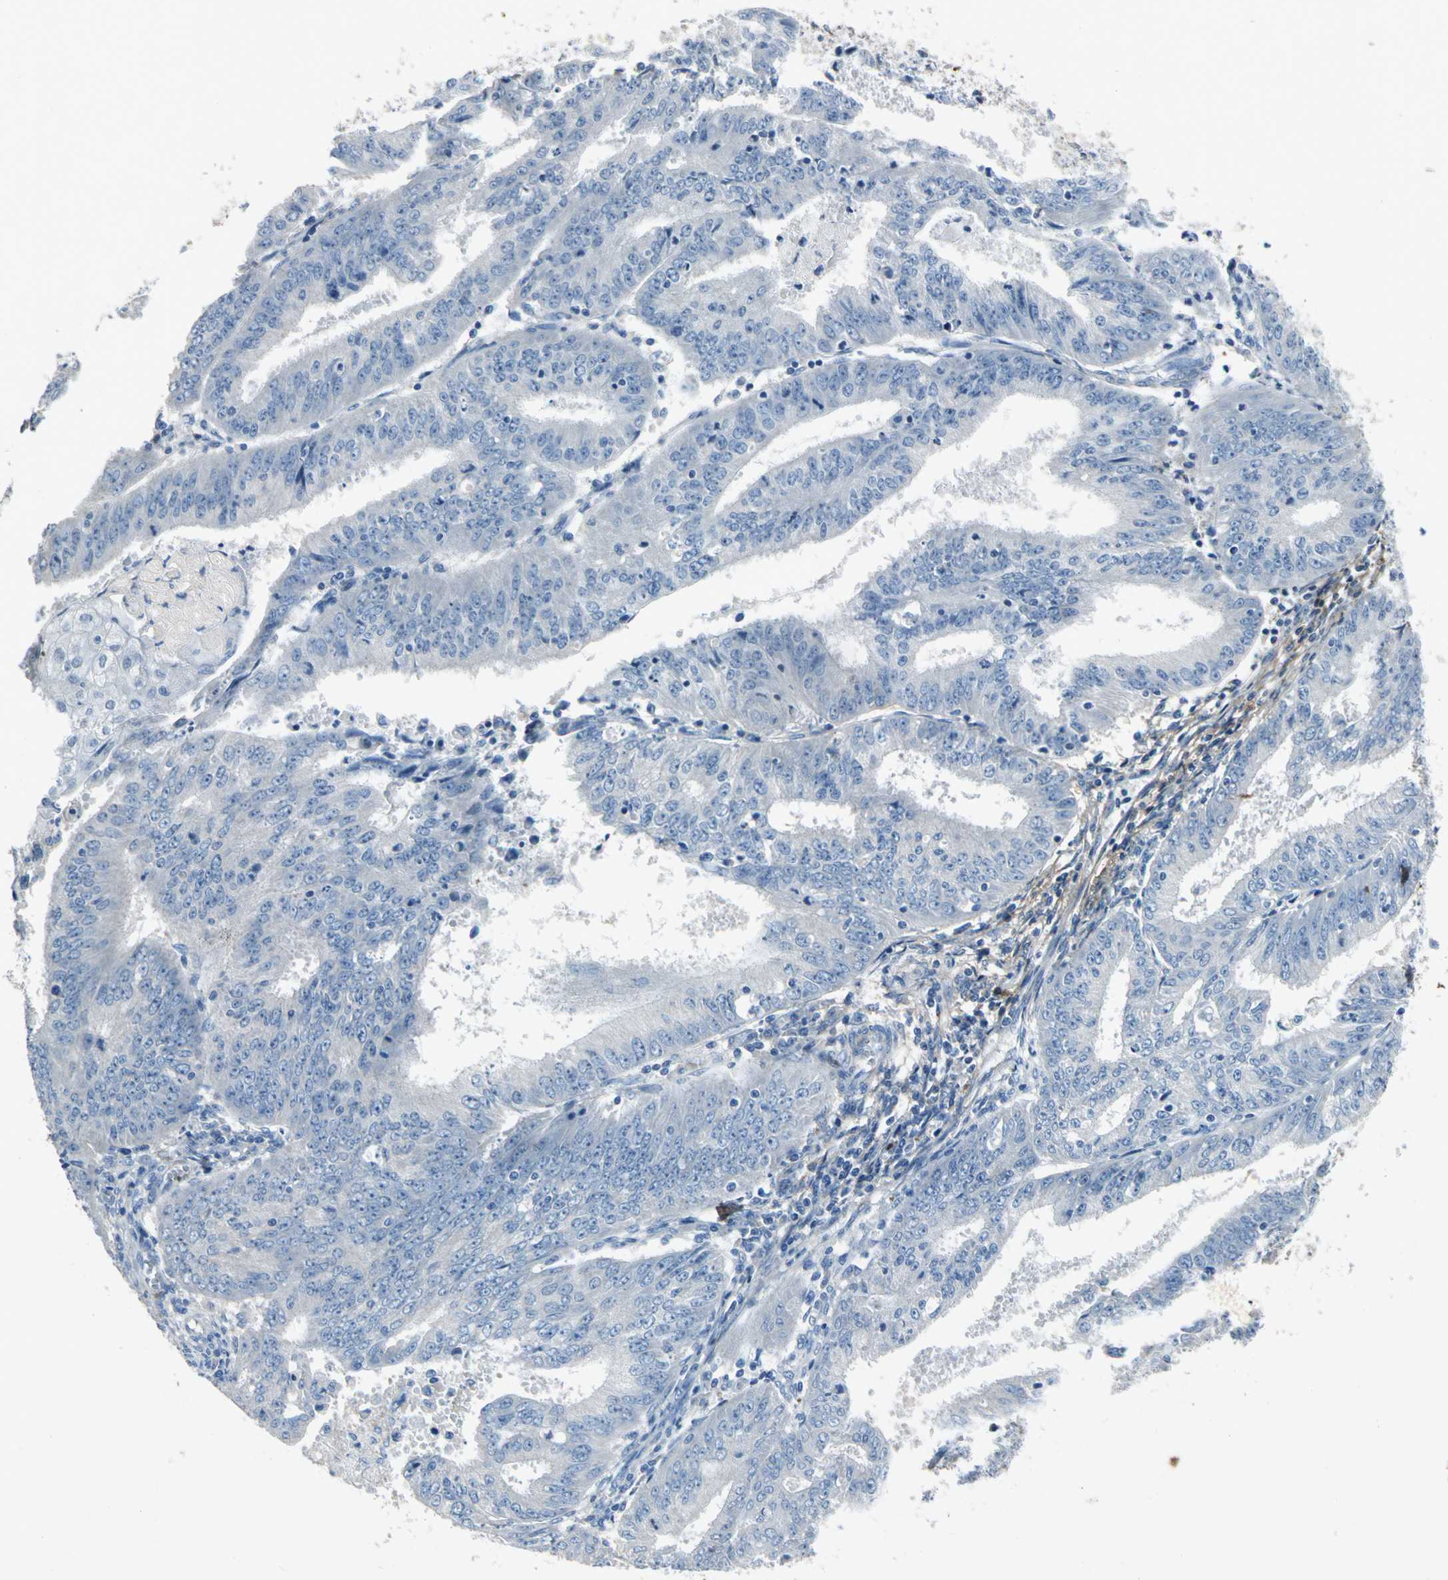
{"staining": {"intensity": "negative", "quantity": "none", "location": "none"}, "tissue": "endometrial cancer", "cell_type": "Tumor cells", "image_type": "cancer", "snomed": [{"axis": "morphology", "description": "Adenocarcinoma, NOS"}, {"axis": "topography", "description": "Endometrium"}], "caption": "There is no significant positivity in tumor cells of endometrial cancer (adenocarcinoma). (Stains: DAB immunohistochemistry (IHC) with hematoxylin counter stain, Microscopy: brightfield microscopy at high magnification).", "gene": "EFNB3", "patient": {"sex": "female", "age": 42}}